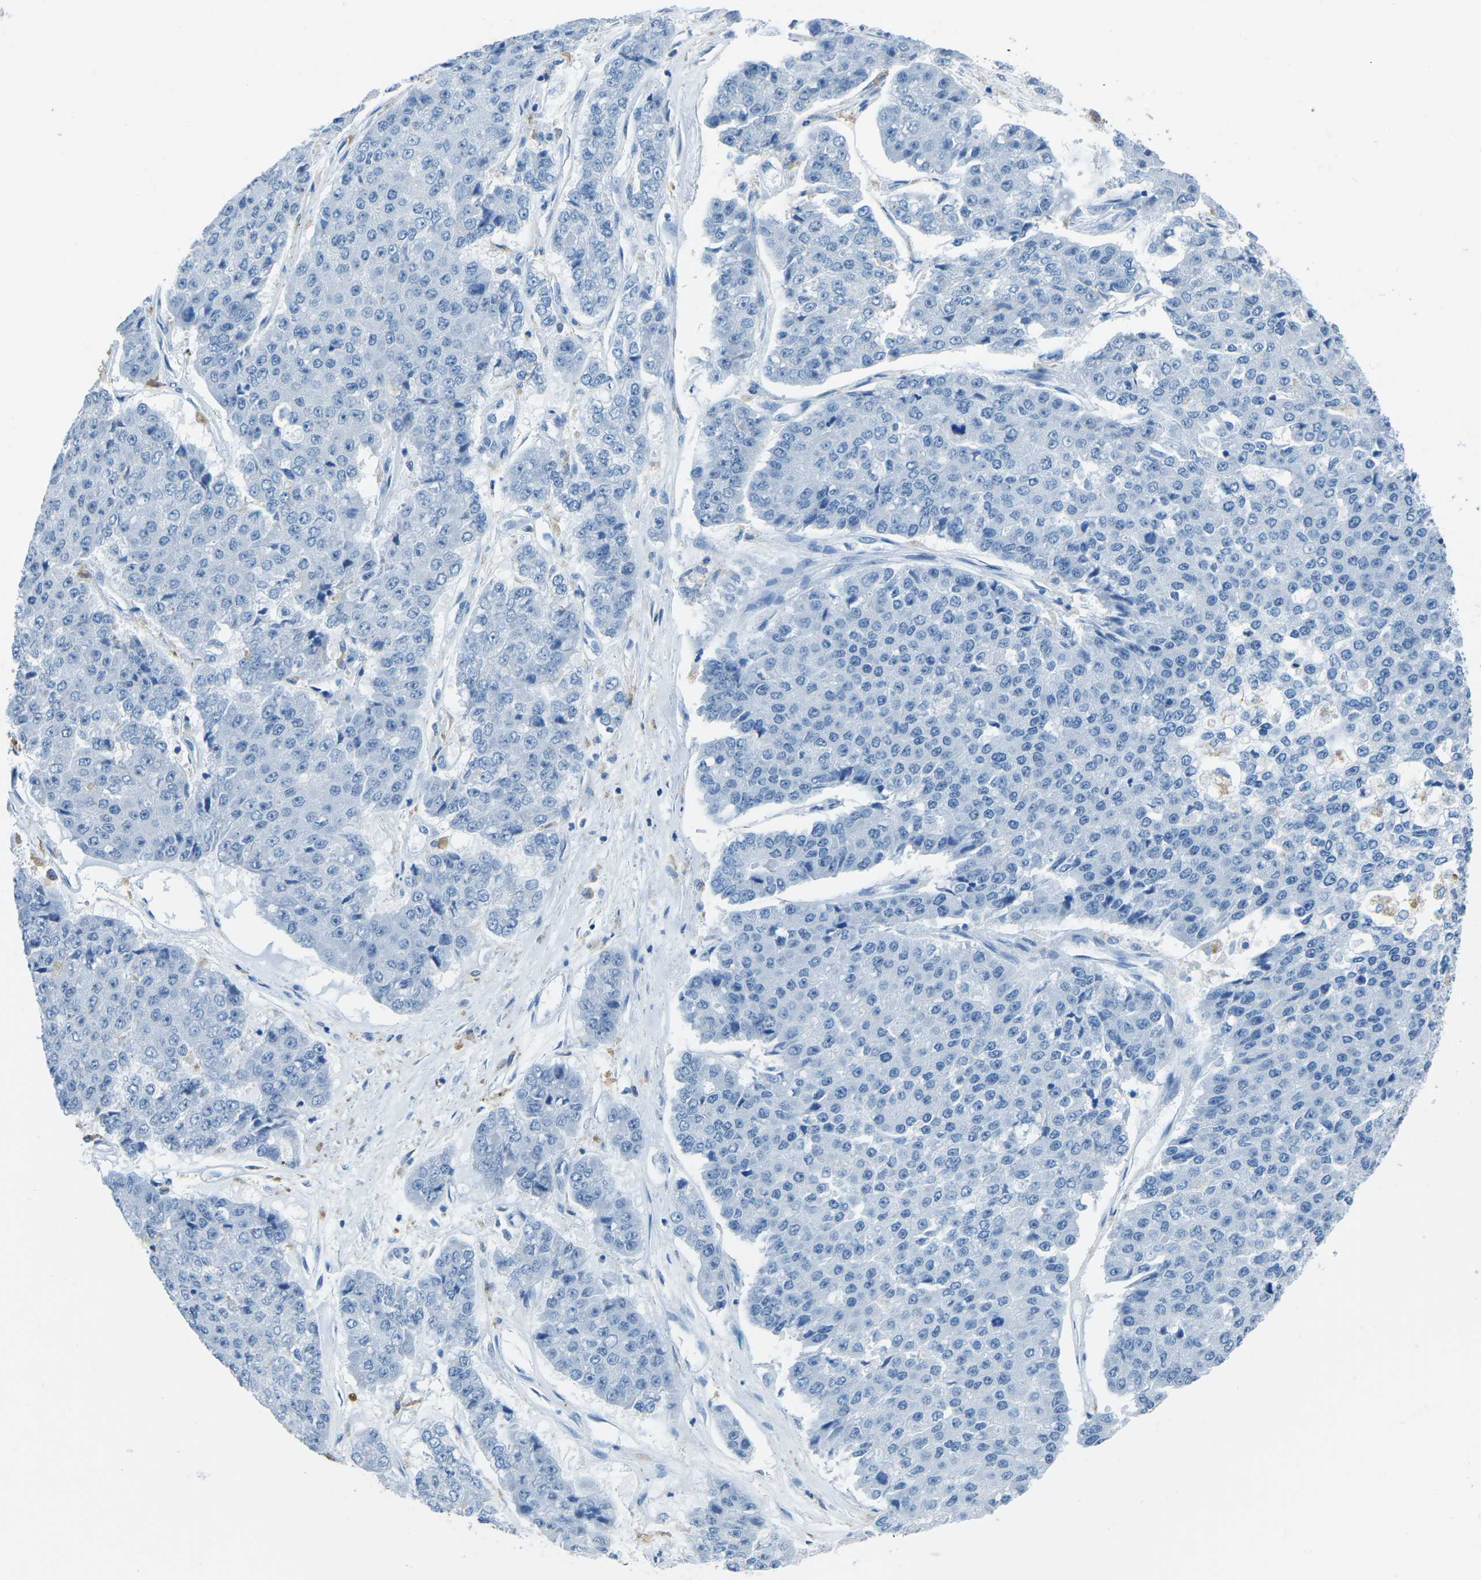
{"staining": {"intensity": "negative", "quantity": "none", "location": "none"}, "tissue": "pancreatic cancer", "cell_type": "Tumor cells", "image_type": "cancer", "snomed": [{"axis": "morphology", "description": "Adenocarcinoma, NOS"}, {"axis": "topography", "description": "Pancreas"}], "caption": "Tumor cells are negative for brown protein staining in pancreatic adenocarcinoma.", "gene": "MYH8", "patient": {"sex": "male", "age": 50}}